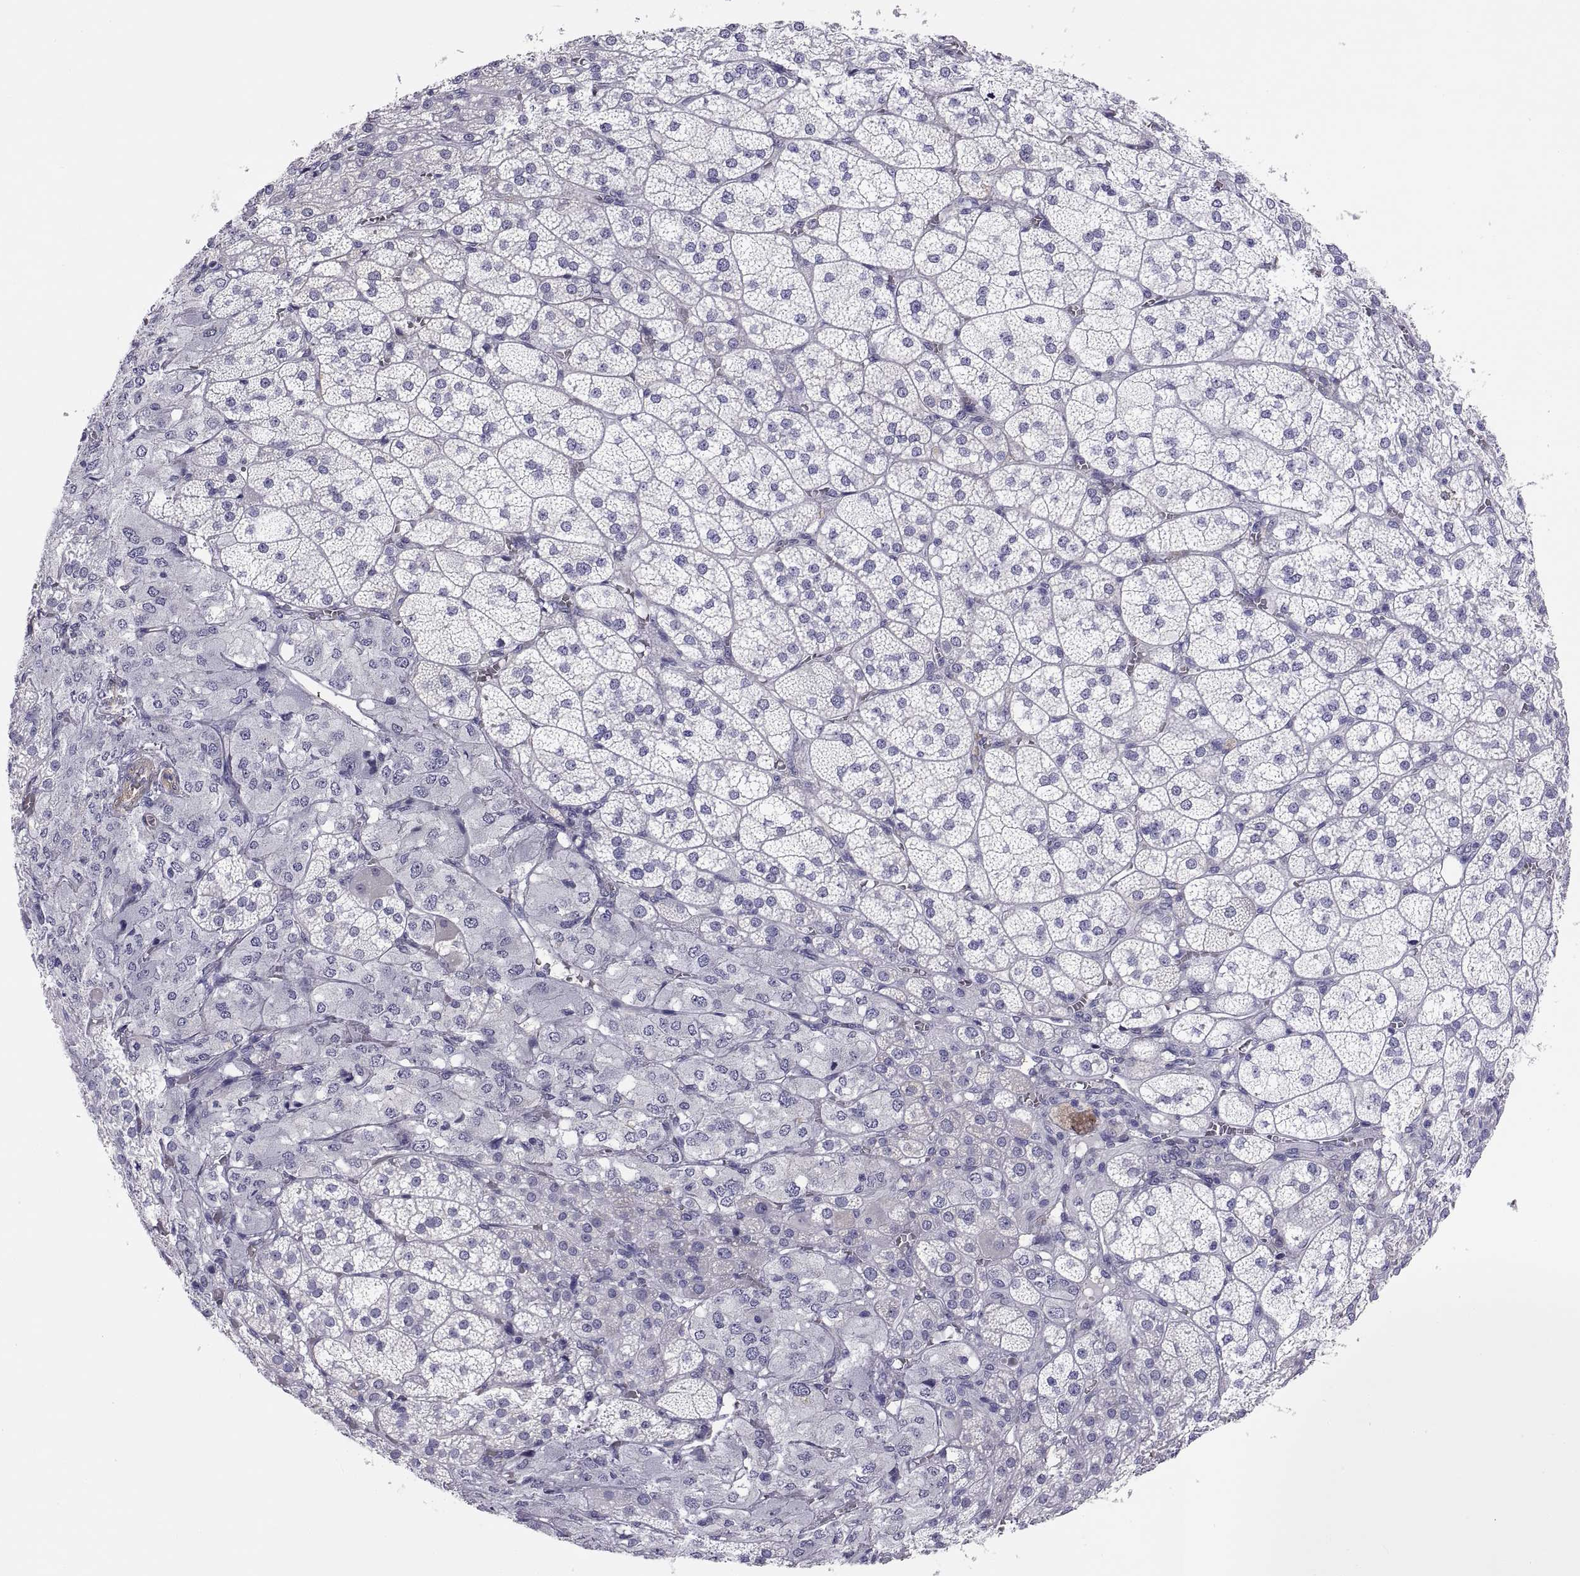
{"staining": {"intensity": "negative", "quantity": "none", "location": "none"}, "tissue": "adrenal gland", "cell_type": "Glandular cells", "image_type": "normal", "snomed": [{"axis": "morphology", "description": "Normal tissue, NOS"}, {"axis": "topography", "description": "Adrenal gland"}], "caption": "Human adrenal gland stained for a protein using immunohistochemistry (IHC) shows no staining in glandular cells.", "gene": "STRC", "patient": {"sex": "female", "age": 60}}